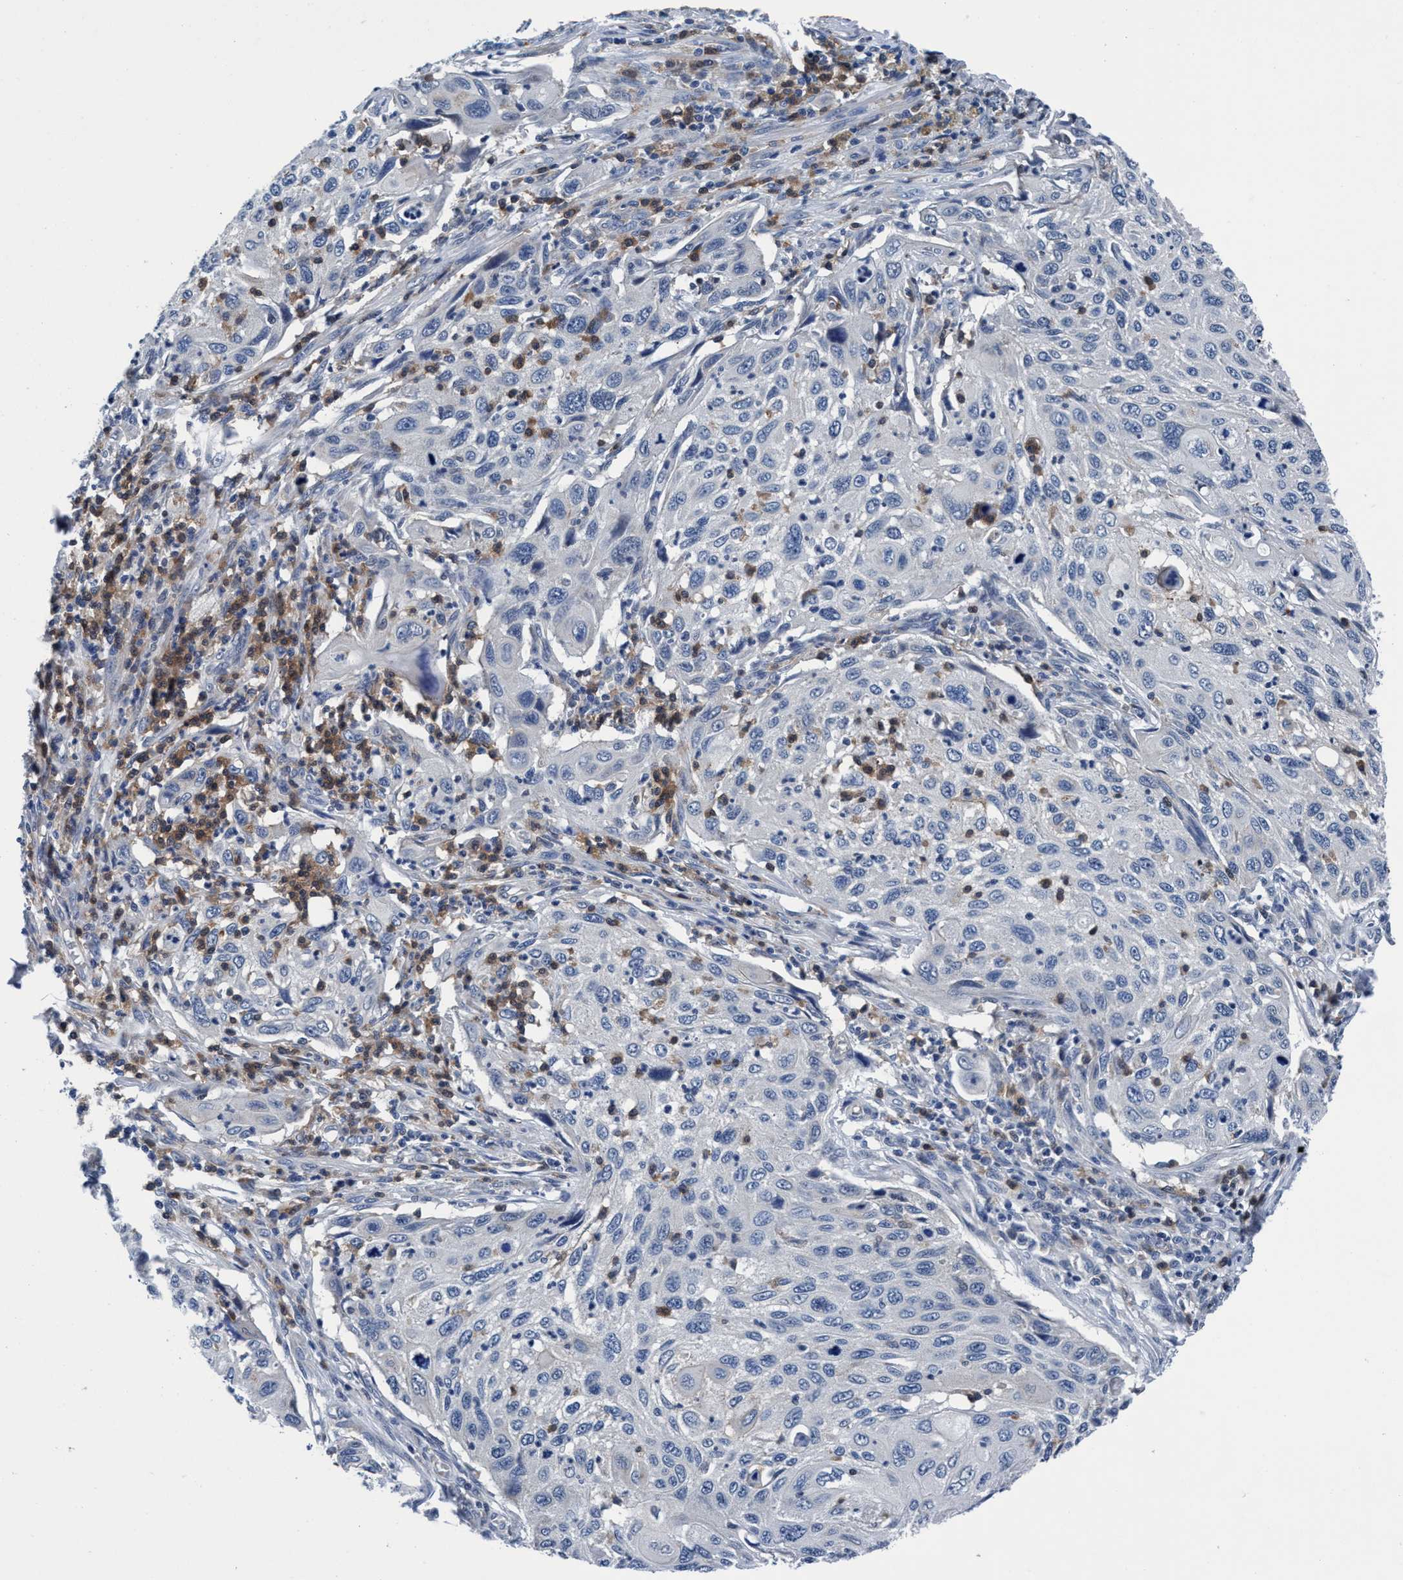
{"staining": {"intensity": "negative", "quantity": "none", "location": "none"}, "tissue": "cervical cancer", "cell_type": "Tumor cells", "image_type": "cancer", "snomed": [{"axis": "morphology", "description": "Squamous cell carcinoma, NOS"}, {"axis": "topography", "description": "Cervix"}], "caption": "Immunohistochemistry histopathology image of neoplastic tissue: cervical squamous cell carcinoma stained with DAB reveals no significant protein expression in tumor cells.", "gene": "TMEM94", "patient": {"sex": "female", "age": 70}}